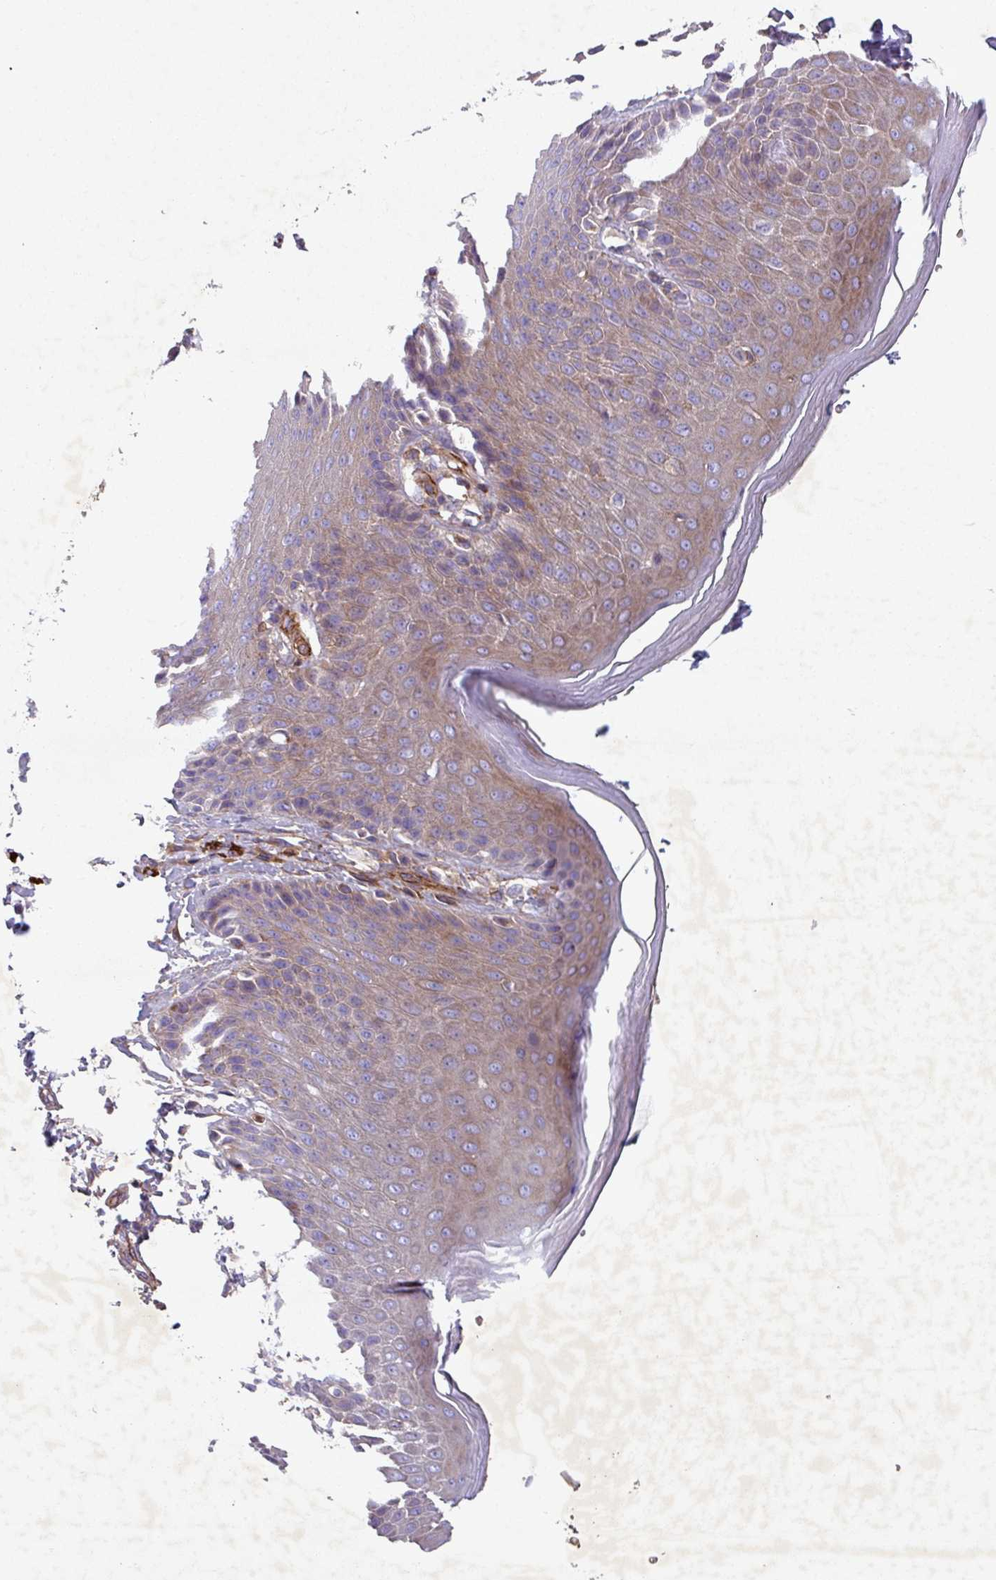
{"staining": {"intensity": "moderate", "quantity": "25%-75%", "location": "cytoplasmic/membranous"}, "tissue": "skin", "cell_type": "Epidermal cells", "image_type": "normal", "snomed": [{"axis": "morphology", "description": "Normal tissue, NOS"}, {"axis": "topography", "description": "Peripheral nerve tissue"}], "caption": "IHC (DAB (3,3'-diaminobenzidine)) staining of unremarkable human skin exhibits moderate cytoplasmic/membranous protein expression in about 25%-75% of epidermal cells.", "gene": "ATP2C2", "patient": {"sex": "male", "age": 51}}